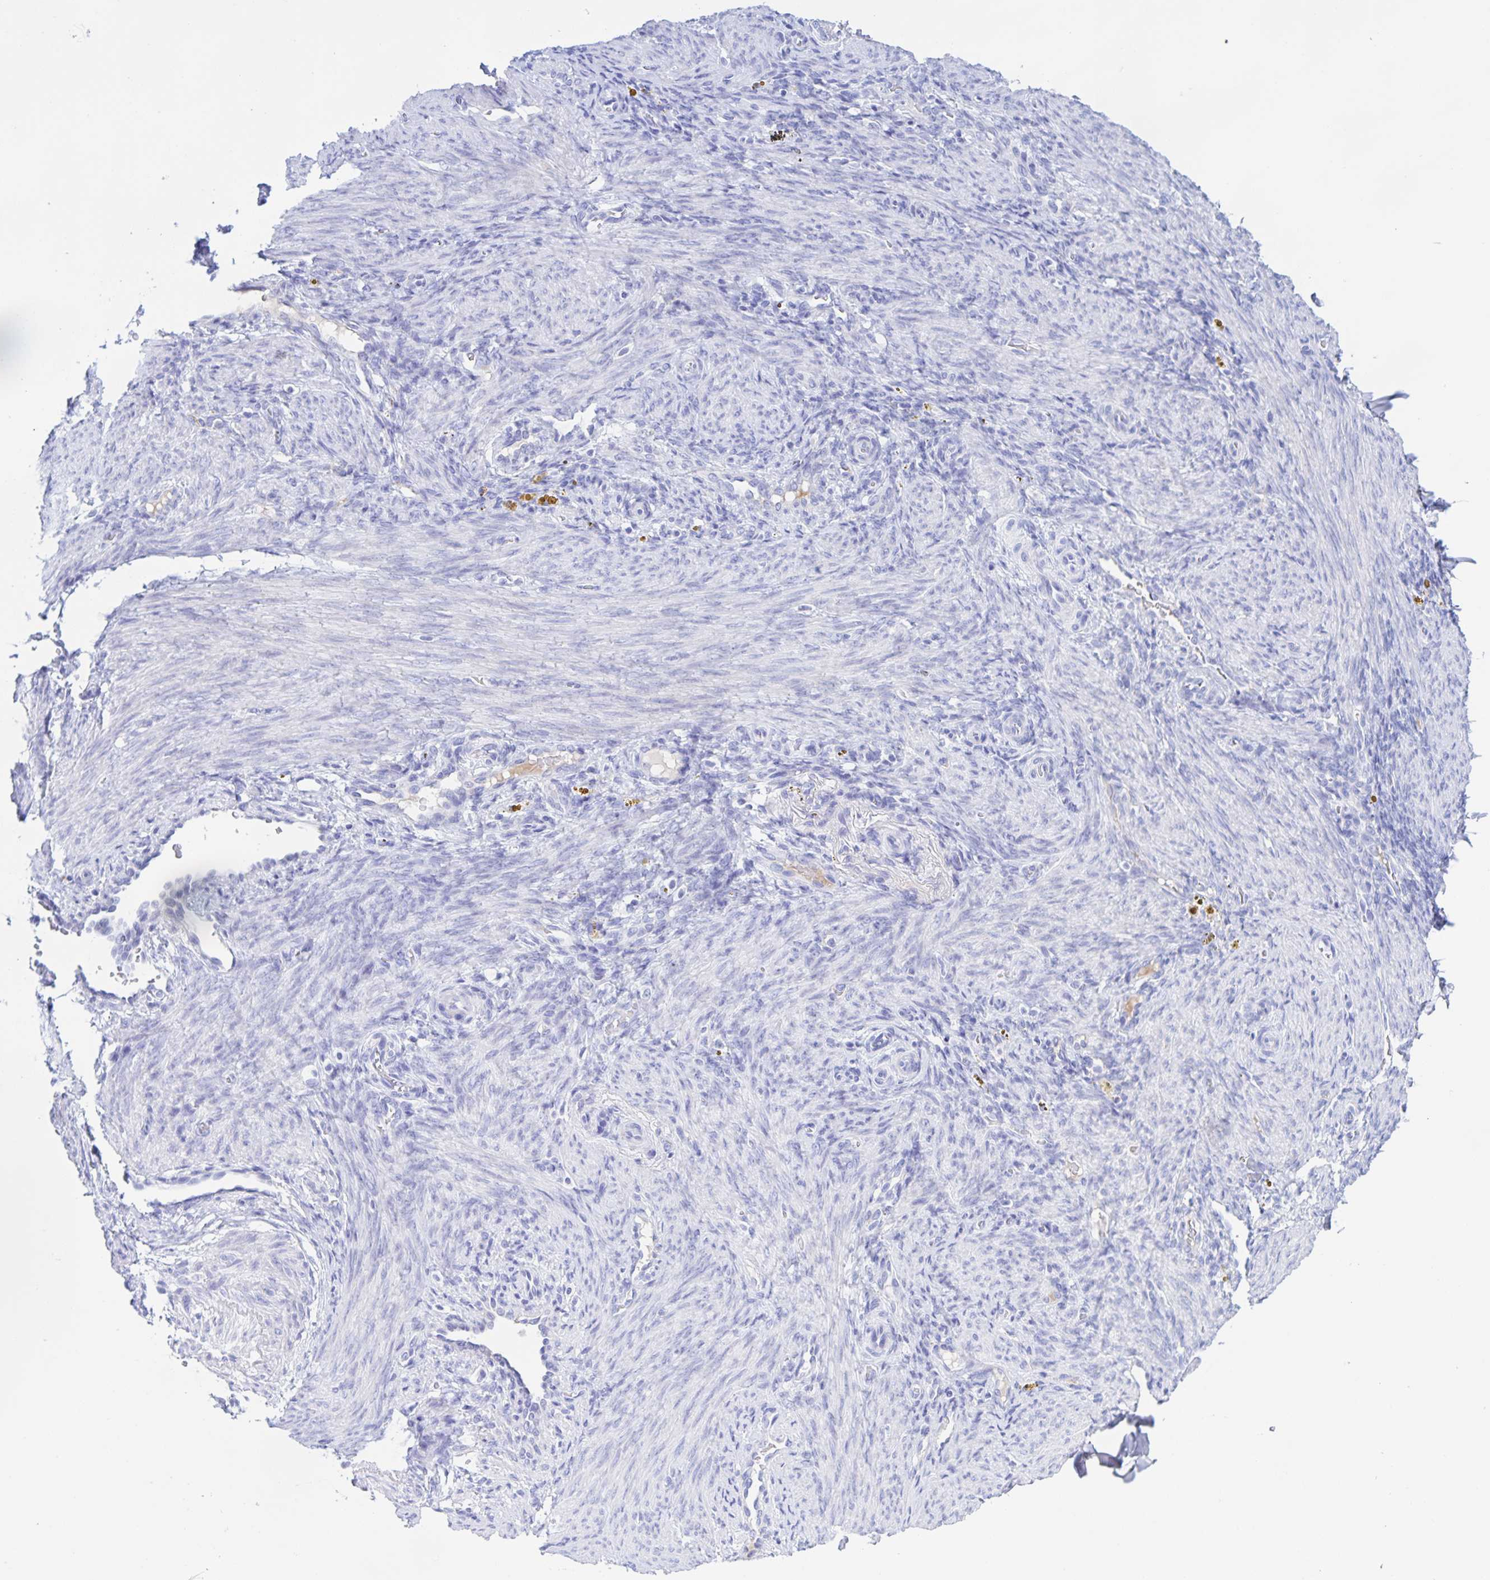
{"staining": {"intensity": "negative", "quantity": "none", "location": "none"}, "tissue": "endometrium", "cell_type": "Cells in endometrial stroma", "image_type": "normal", "snomed": [{"axis": "morphology", "description": "Normal tissue, NOS"}, {"axis": "topography", "description": "Endometrium"}], "caption": "Endometrium was stained to show a protein in brown. There is no significant positivity in cells in endometrial stroma. (Brightfield microscopy of DAB (3,3'-diaminobenzidine) immunohistochemistry at high magnification).", "gene": "CATSPER4", "patient": {"sex": "female", "age": 34}}